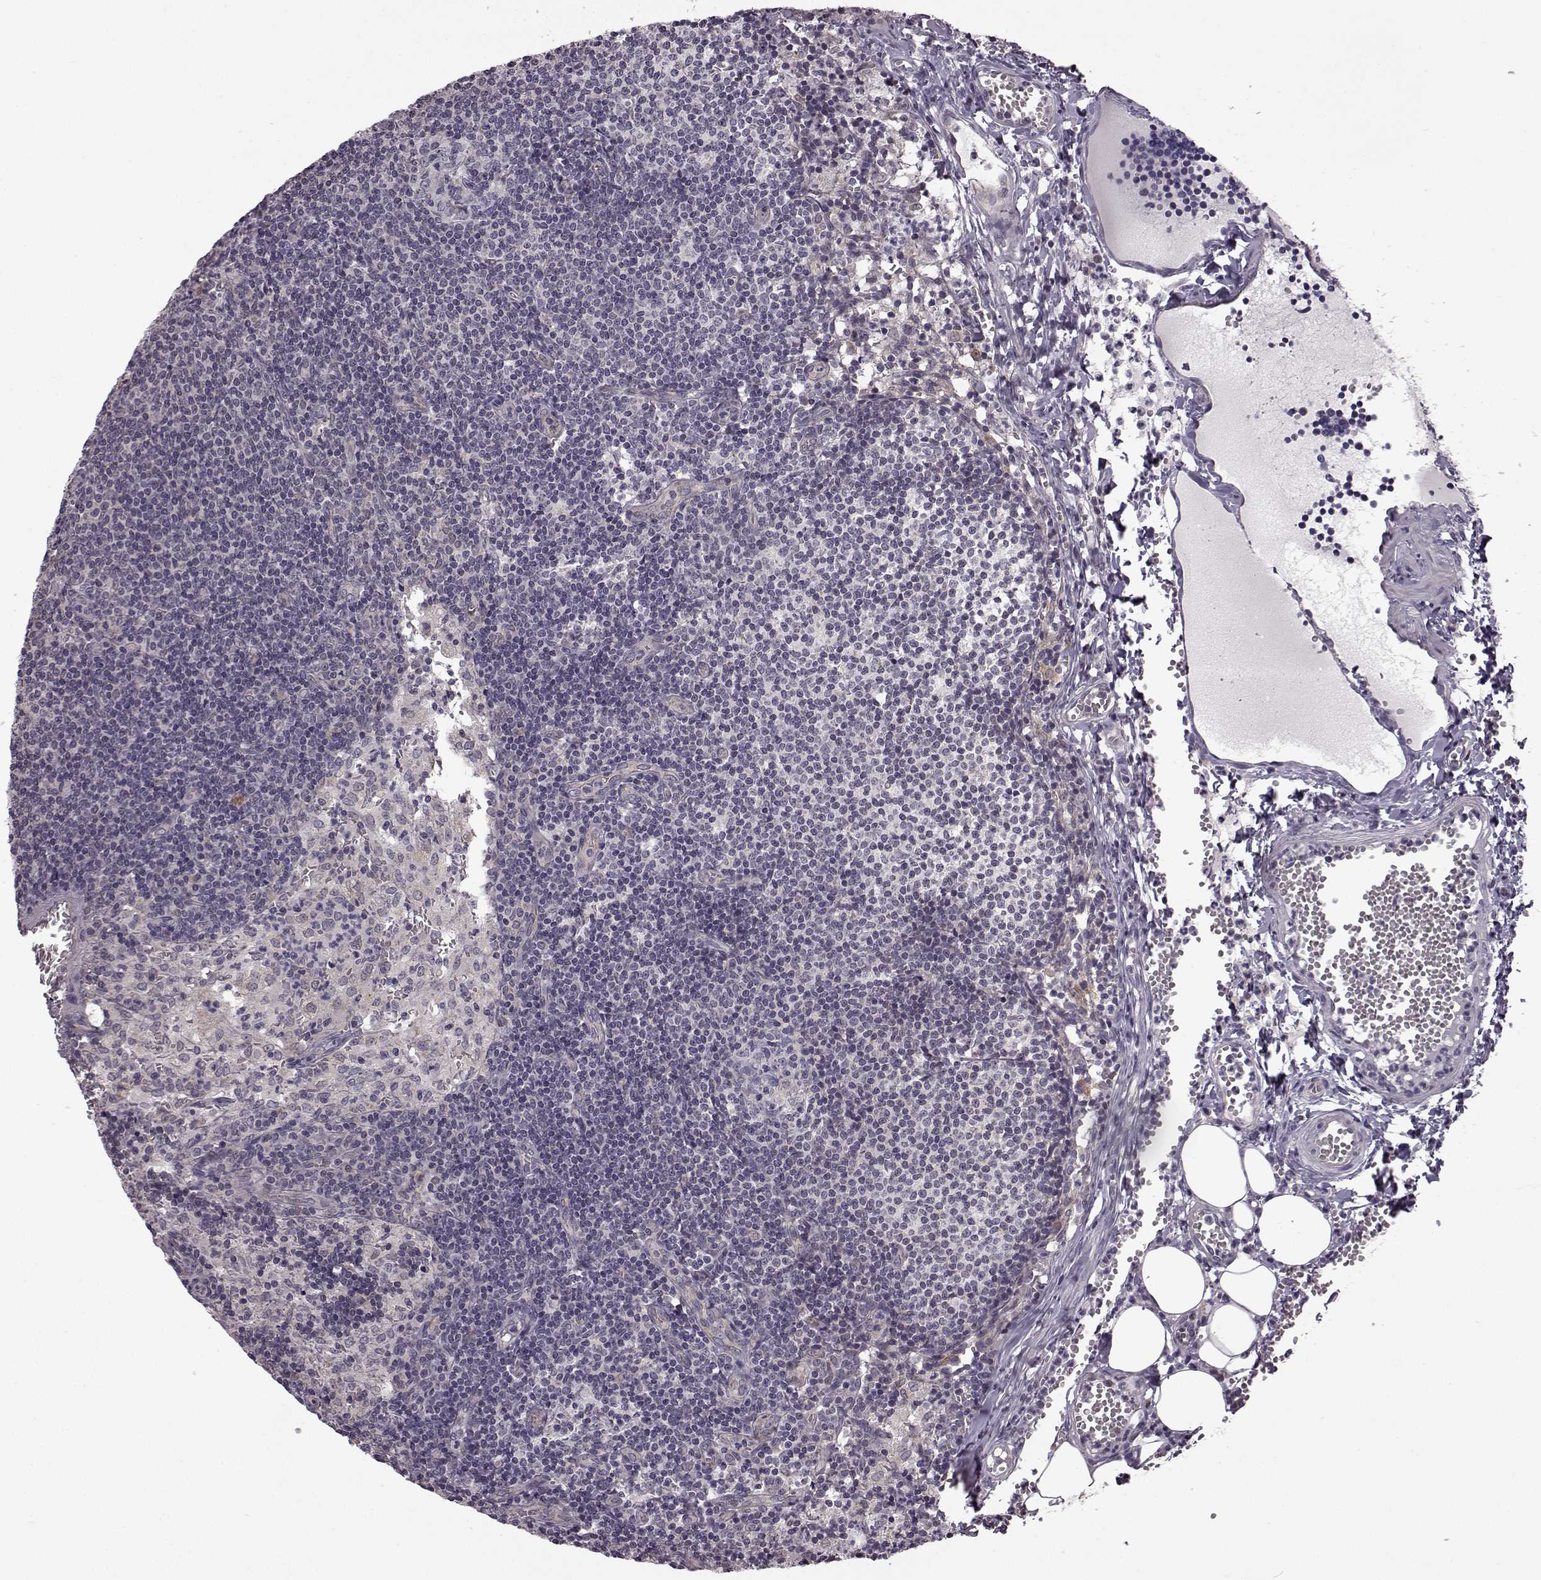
{"staining": {"intensity": "negative", "quantity": "none", "location": "none"}, "tissue": "lymph node", "cell_type": "Germinal center cells", "image_type": "normal", "snomed": [{"axis": "morphology", "description": "Normal tissue, NOS"}, {"axis": "topography", "description": "Lymph node"}], "caption": "High magnification brightfield microscopy of unremarkable lymph node stained with DAB (brown) and counterstained with hematoxylin (blue): germinal center cells show no significant expression. The staining was performed using DAB to visualize the protein expression in brown, while the nuclei were stained in blue with hematoxylin (Magnification: 20x).", "gene": "B3GNT6", "patient": {"sex": "female", "age": 50}}